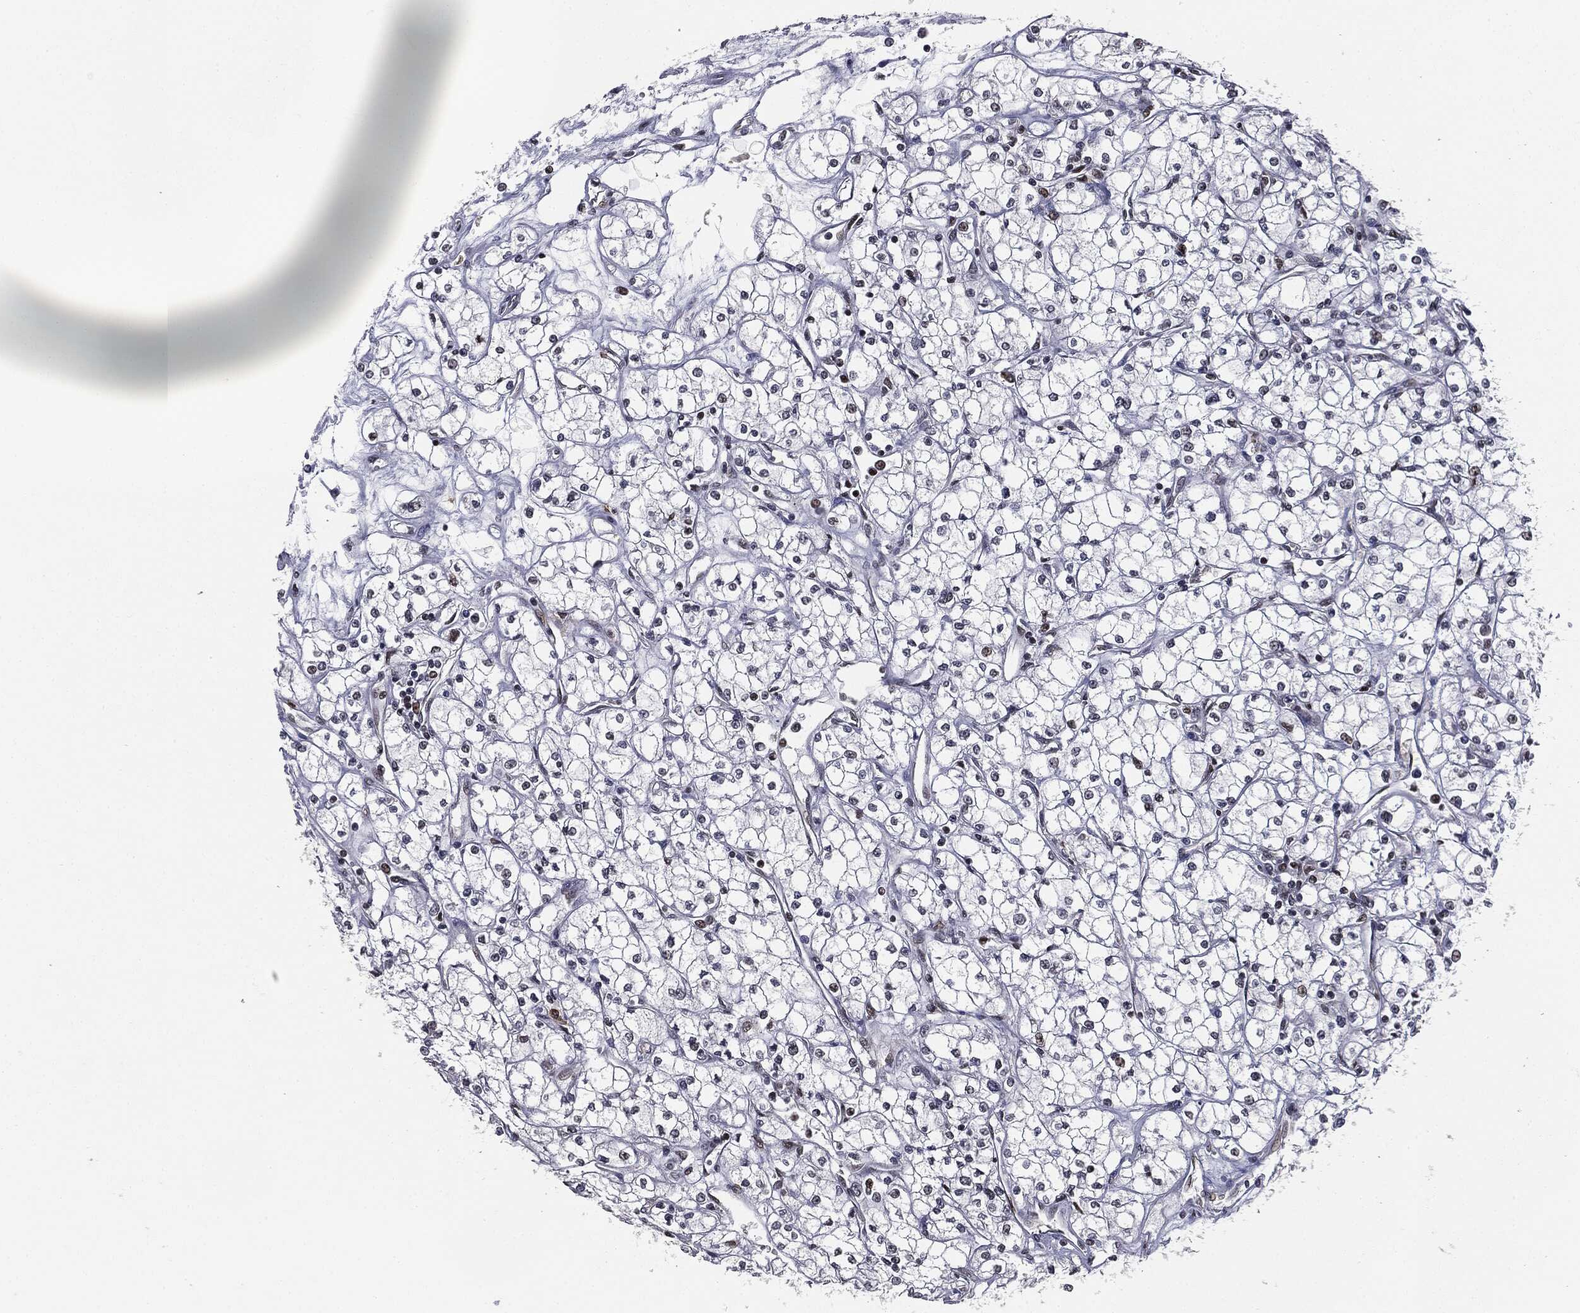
{"staining": {"intensity": "weak", "quantity": "<25%", "location": "nuclear"}, "tissue": "renal cancer", "cell_type": "Tumor cells", "image_type": "cancer", "snomed": [{"axis": "morphology", "description": "Adenocarcinoma, NOS"}, {"axis": "topography", "description": "Kidney"}], "caption": "Protein analysis of renal cancer reveals no significant positivity in tumor cells. Brightfield microscopy of IHC stained with DAB (3,3'-diaminobenzidine) (brown) and hematoxylin (blue), captured at high magnification.", "gene": "TBC1D22A", "patient": {"sex": "male", "age": 67}}